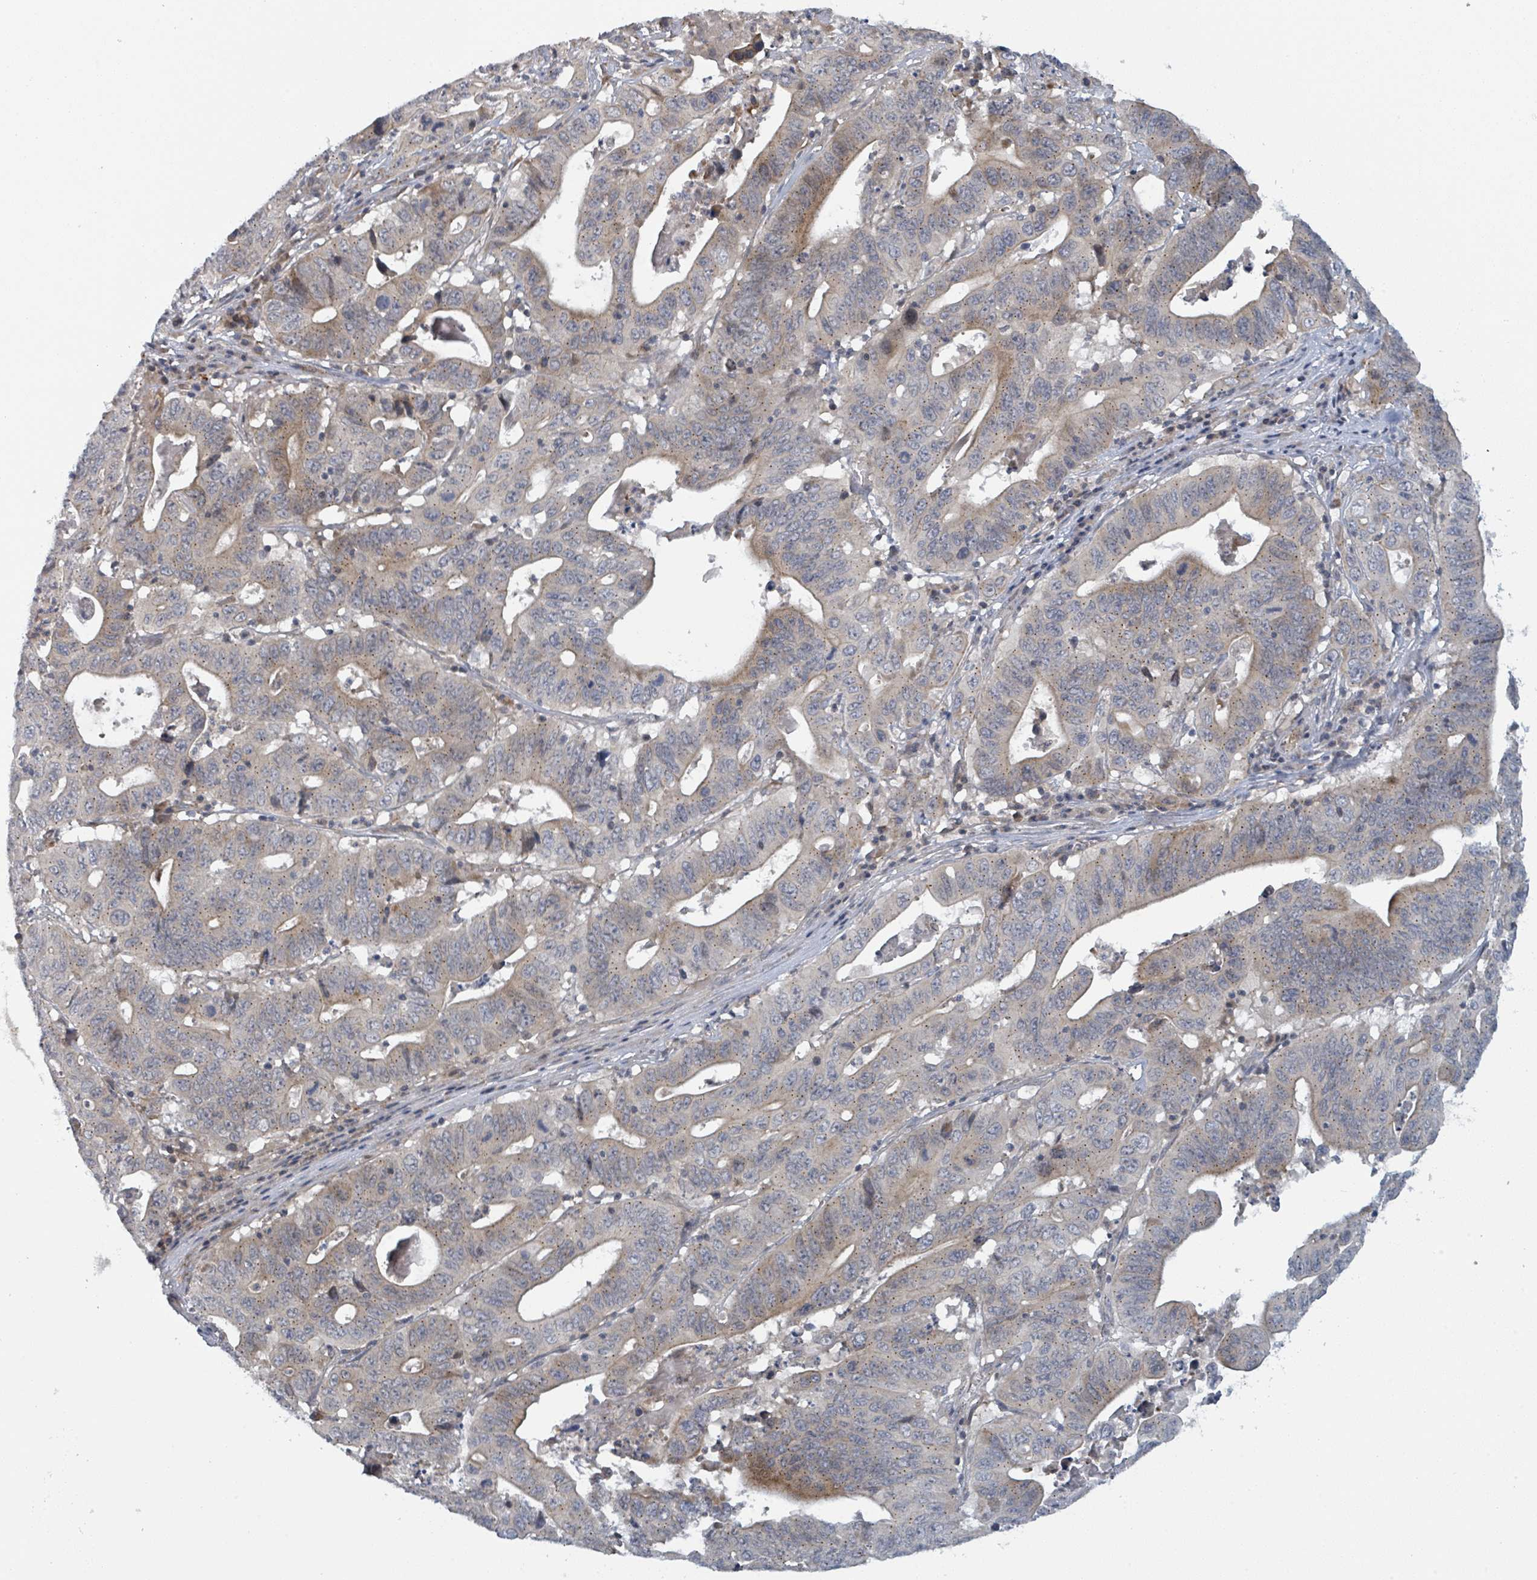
{"staining": {"intensity": "weak", "quantity": "<25%", "location": "cytoplasmic/membranous"}, "tissue": "lung cancer", "cell_type": "Tumor cells", "image_type": "cancer", "snomed": [{"axis": "morphology", "description": "Adenocarcinoma, NOS"}, {"axis": "topography", "description": "Lung"}], "caption": "The immunohistochemistry photomicrograph has no significant staining in tumor cells of adenocarcinoma (lung) tissue.", "gene": "COL5A3", "patient": {"sex": "female", "age": 60}}